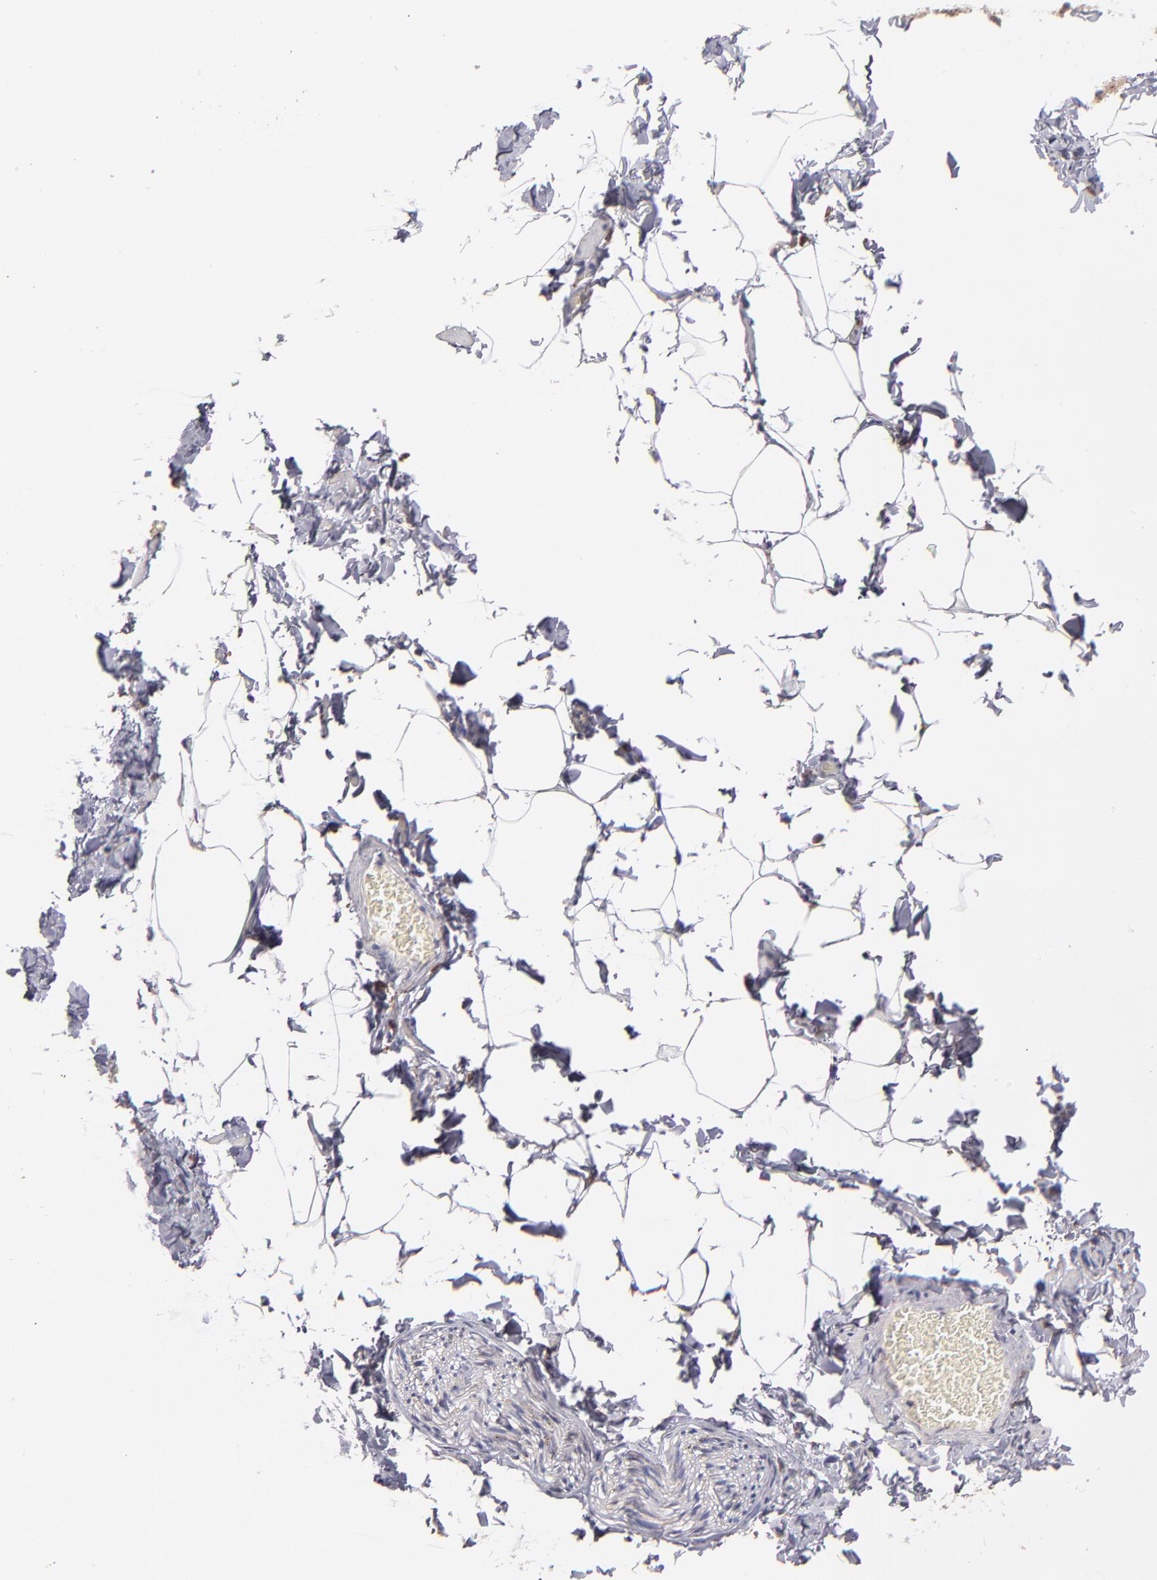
{"staining": {"intensity": "negative", "quantity": "none", "location": "none"}, "tissue": "adipose tissue", "cell_type": "Adipocytes", "image_type": "normal", "snomed": [{"axis": "morphology", "description": "Normal tissue, NOS"}, {"axis": "topography", "description": "Vascular tissue"}], "caption": "Immunohistochemistry (IHC) image of normal adipose tissue stained for a protein (brown), which shows no positivity in adipocytes.", "gene": "GLDC", "patient": {"sex": "male", "age": 41}}